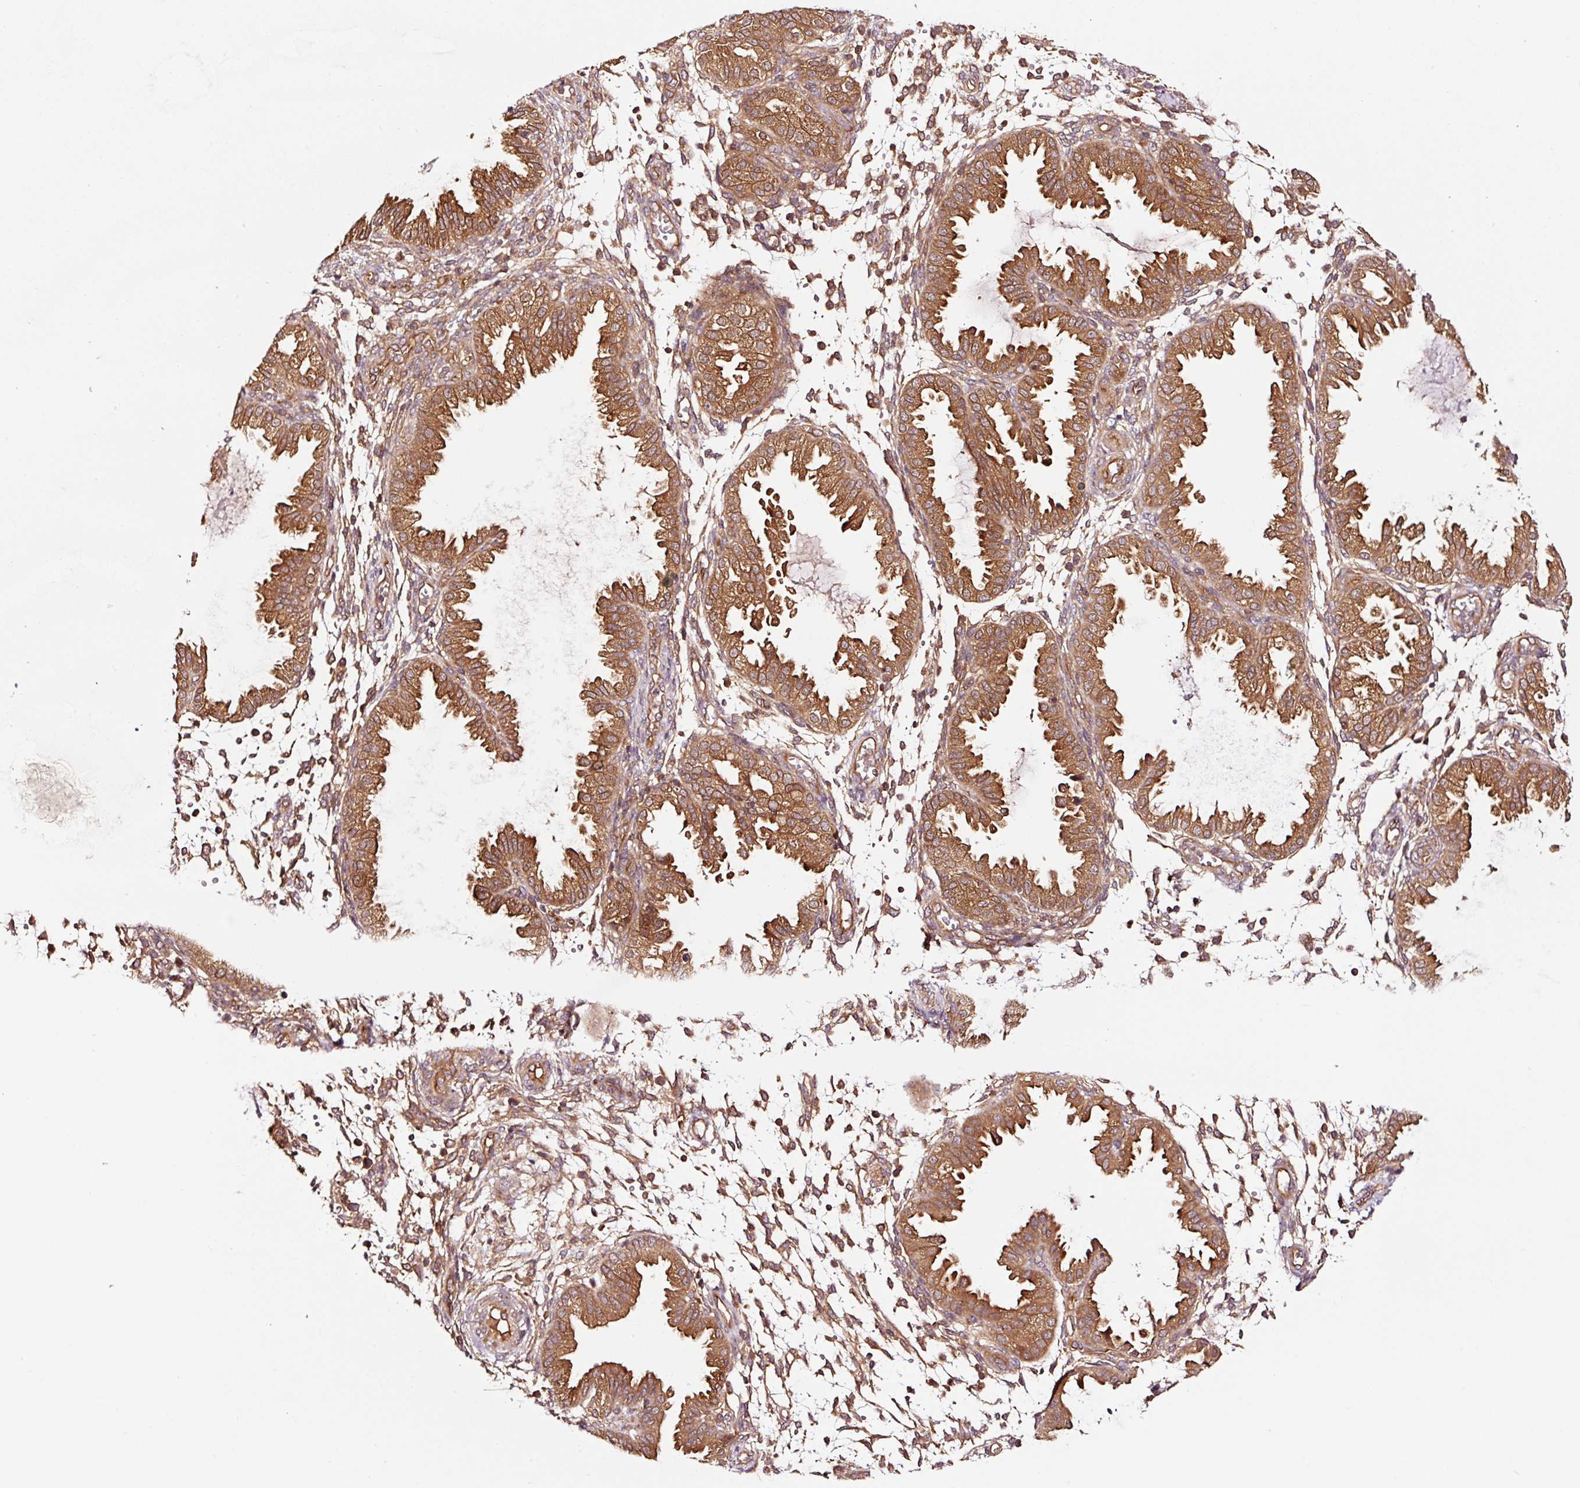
{"staining": {"intensity": "moderate", "quantity": "25%-75%", "location": "cytoplasmic/membranous,nuclear"}, "tissue": "endometrium", "cell_type": "Cells in endometrial stroma", "image_type": "normal", "snomed": [{"axis": "morphology", "description": "Normal tissue, NOS"}, {"axis": "topography", "description": "Endometrium"}], "caption": "Immunohistochemistry (IHC) of benign endometrium reveals medium levels of moderate cytoplasmic/membranous,nuclear staining in approximately 25%-75% of cells in endometrial stroma. (Stains: DAB in brown, nuclei in blue, Microscopy: brightfield microscopy at high magnification).", "gene": "METAP1", "patient": {"sex": "female", "age": 33}}